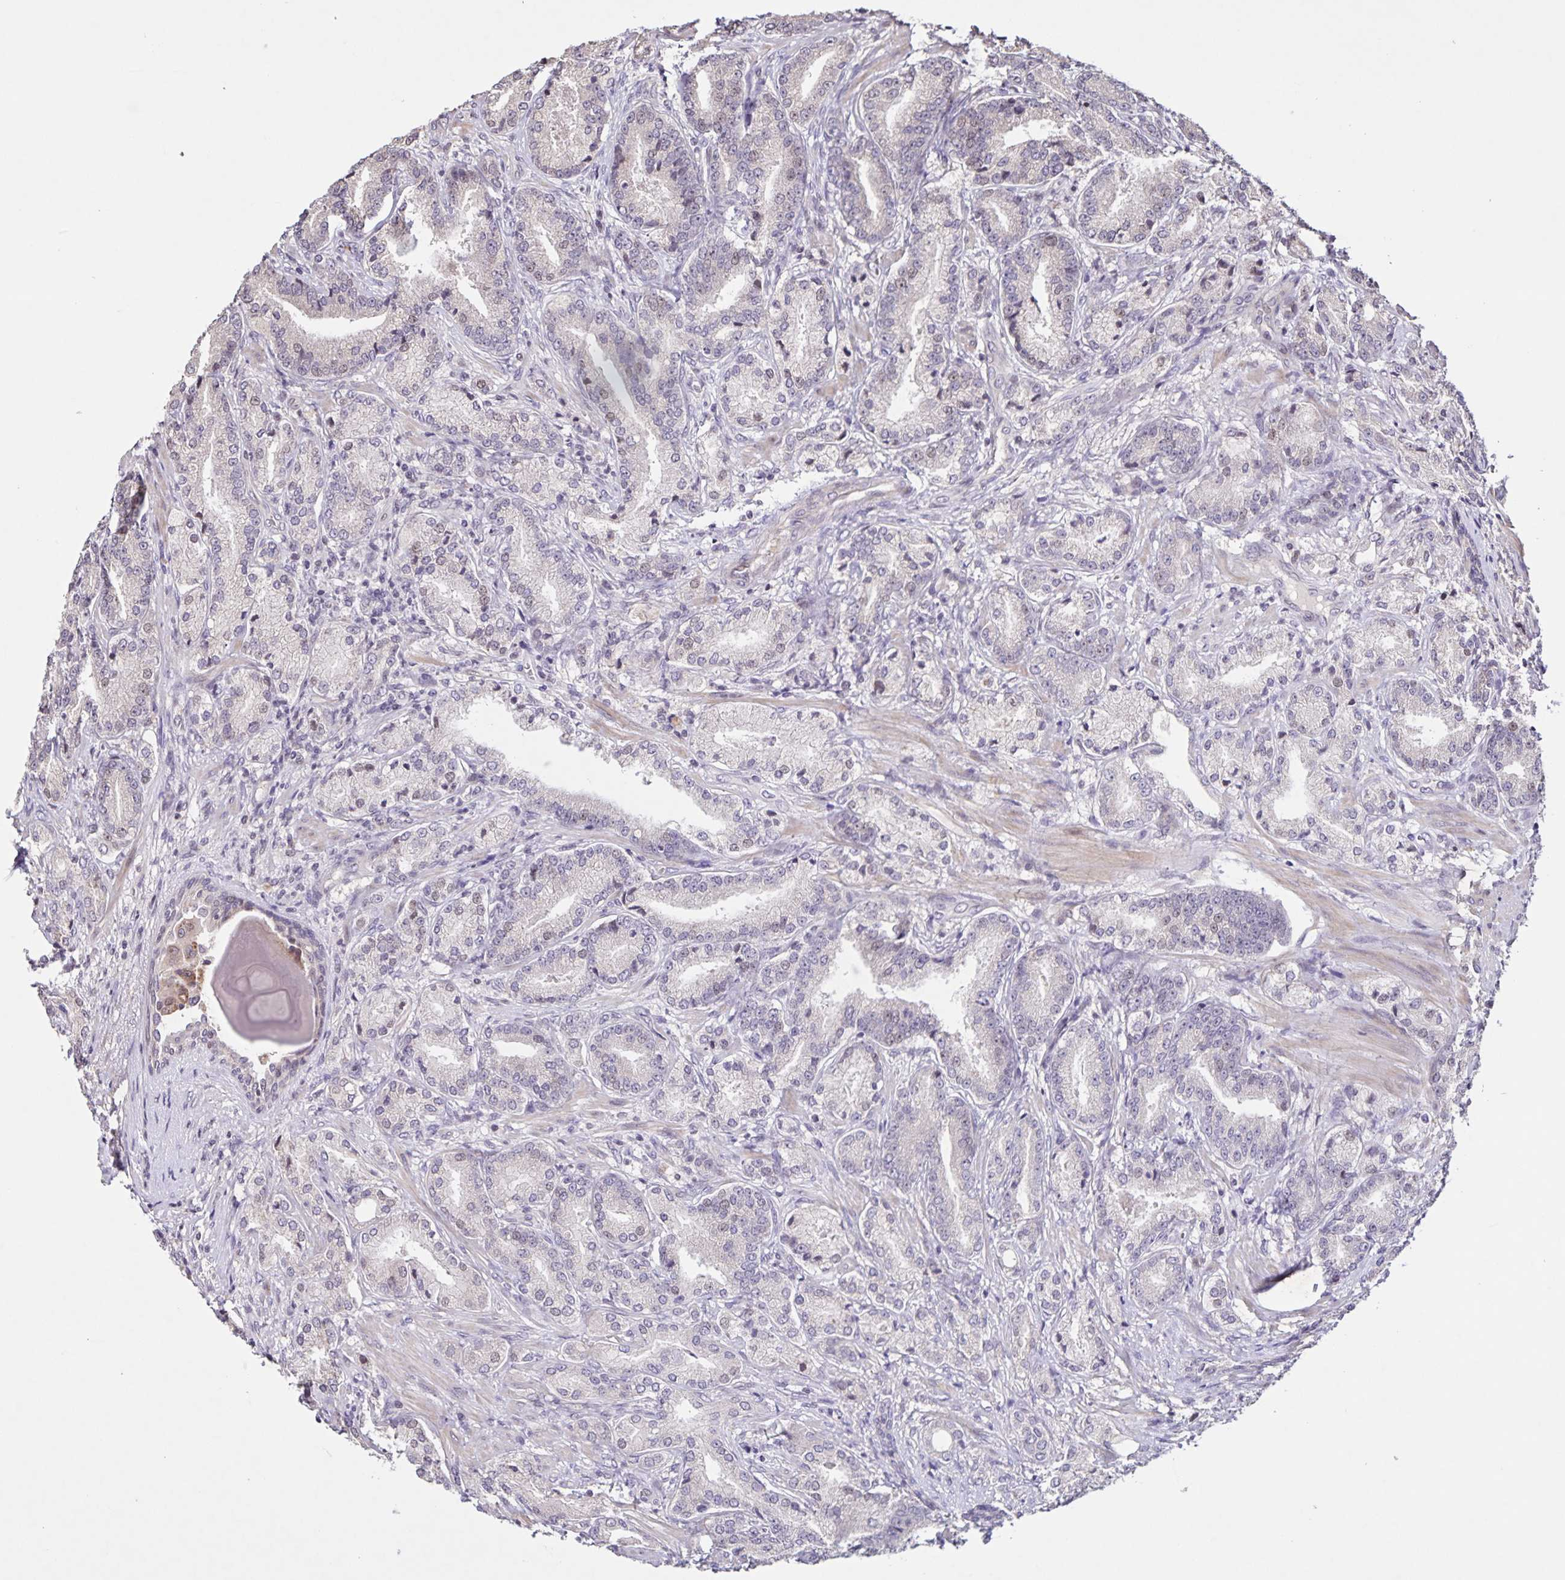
{"staining": {"intensity": "negative", "quantity": "none", "location": "none"}, "tissue": "prostate cancer", "cell_type": "Tumor cells", "image_type": "cancer", "snomed": [{"axis": "morphology", "description": "Adenocarcinoma, High grade"}, {"axis": "topography", "description": "Prostate and seminal vesicle, NOS"}], "caption": "An immunohistochemistry (IHC) photomicrograph of prostate adenocarcinoma (high-grade) is shown. There is no staining in tumor cells of prostate adenocarcinoma (high-grade). (Brightfield microscopy of DAB (3,3'-diaminobenzidine) IHC at high magnification).", "gene": "GDF2", "patient": {"sex": "male", "age": 61}}